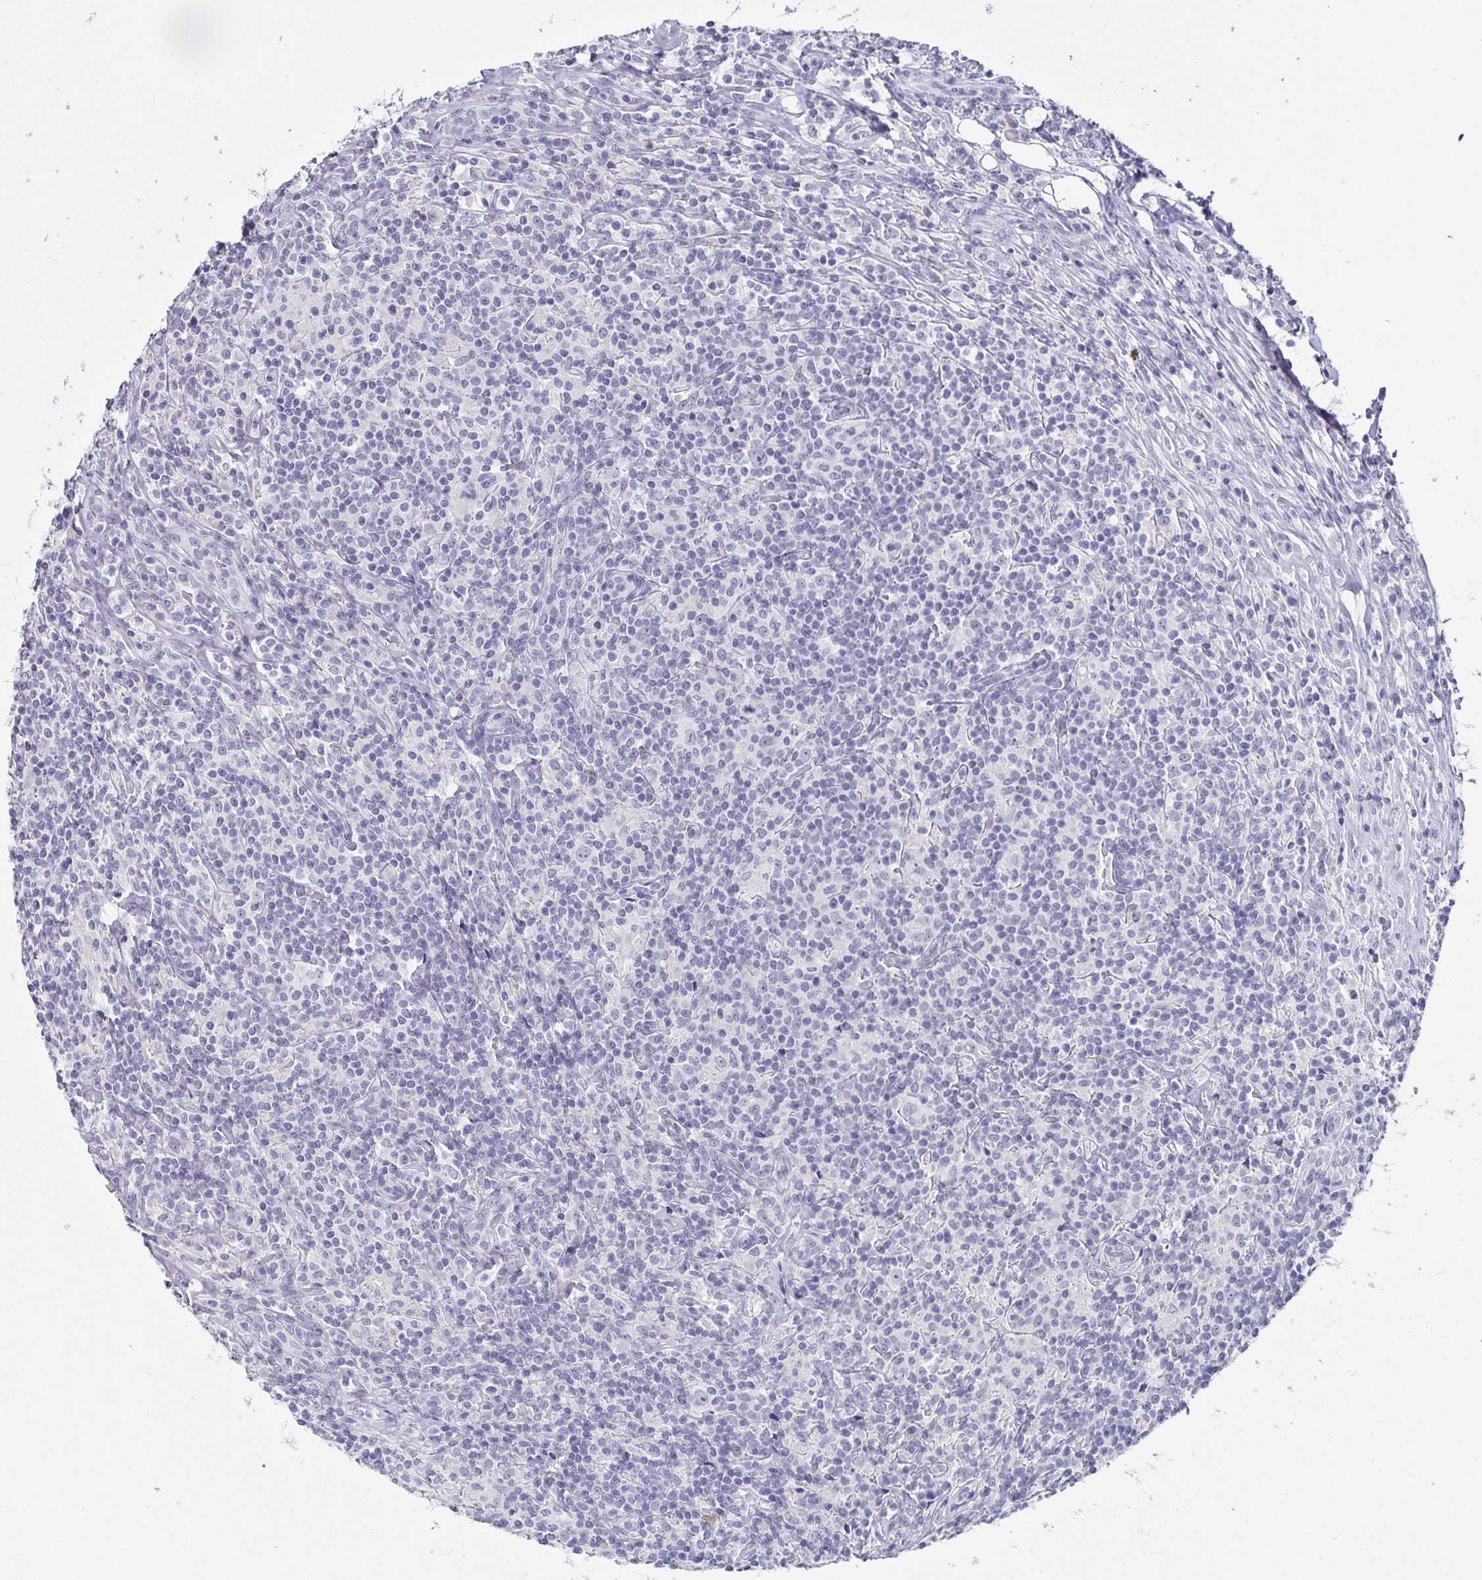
{"staining": {"intensity": "negative", "quantity": "none", "location": "none"}, "tissue": "lymphoma", "cell_type": "Tumor cells", "image_type": "cancer", "snomed": [{"axis": "morphology", "description": "Hodgkin's disease, NOS"}, {"axis": "morphology", "description": "Hodgkin's lymphoma, nodular sclerosis"}, {"axis": "topography", "description": "Lymph node"}], "caption": "Lymphoma was stained to show a protein in brown. There is no significant expression in tumor cells.", "gene": "CA12", "patient": {"sex": "female", "age": 10}}